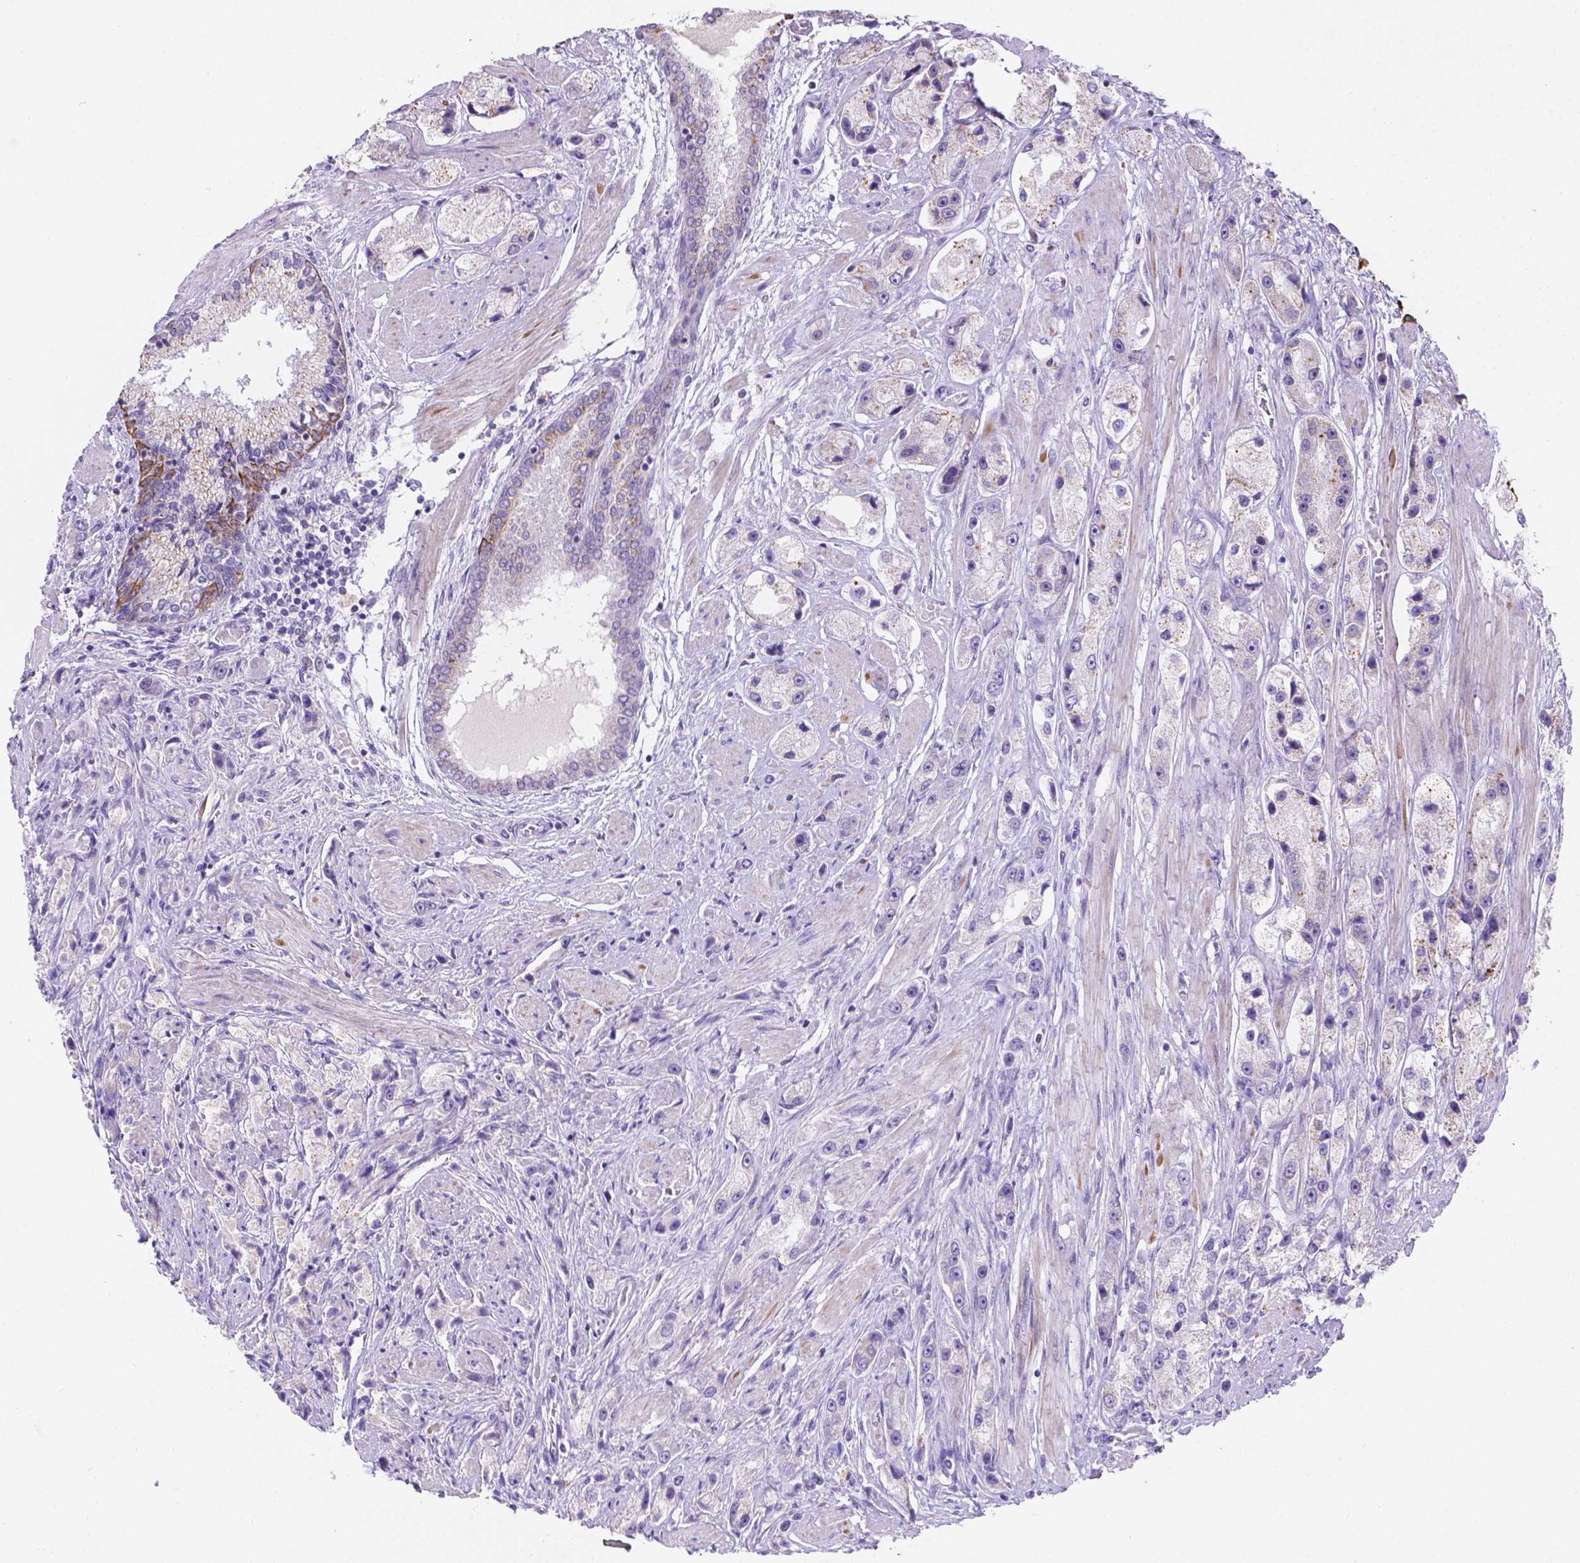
{"staining": {"intensity": "negative", "quantity": "none", "location": "none"}, "tissue": "prostate cancer", "cell_type": "Tumor cells", "image_type": "cancer", "snomed": [{"axis": "morphology", "description": "Adenocarcinoma, High grade"}, {"axis": "topography", "description": "Prostate"}], "caption": "DAB immunohistochemical staining of prostate cancer shows no significant positivity in tumor cells.", "gene": "DMWD", "patient": {"sex": "male", "age": 67}}